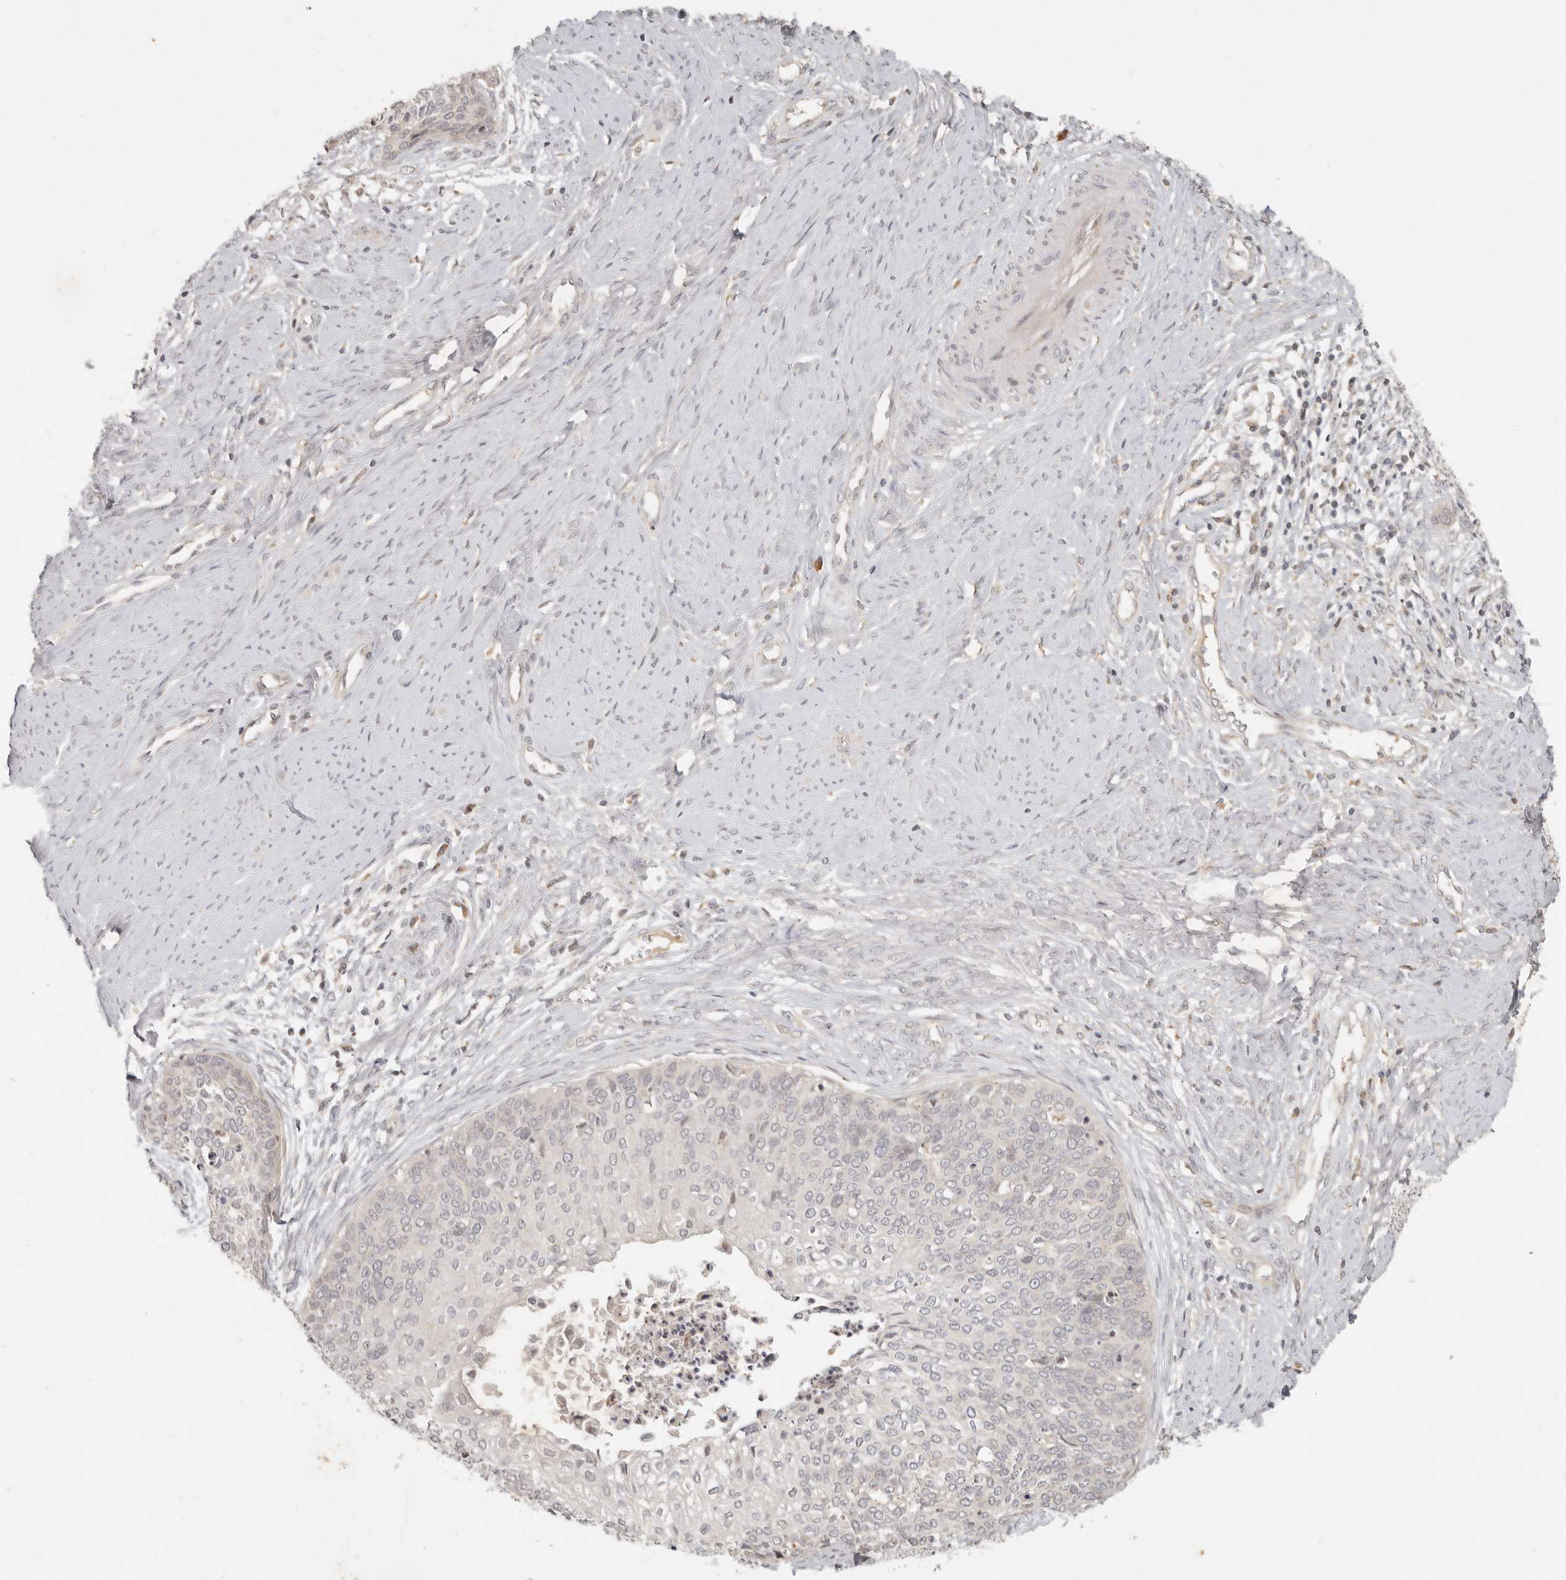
{"staining": {"intensity": "negative", "quantity": "none", "location": "none"}, "tissue": "cervical cancer", "cell_type": "Tumor cells", "image_type": "cancer", "snomed": [{"axis": "morphology", "description": "Squamous cell carcinoma, NOS"}, {"axis": "topography", "description": "Cervix"}], "caption": "Immunohistochemistry micrograph of human cervical squamous cell carcinoma stained for a protein (brown), which reveals no positivity in tumor cells.", "gene": "UBXN11", "patient": {"sex": "female", "age": 37}}